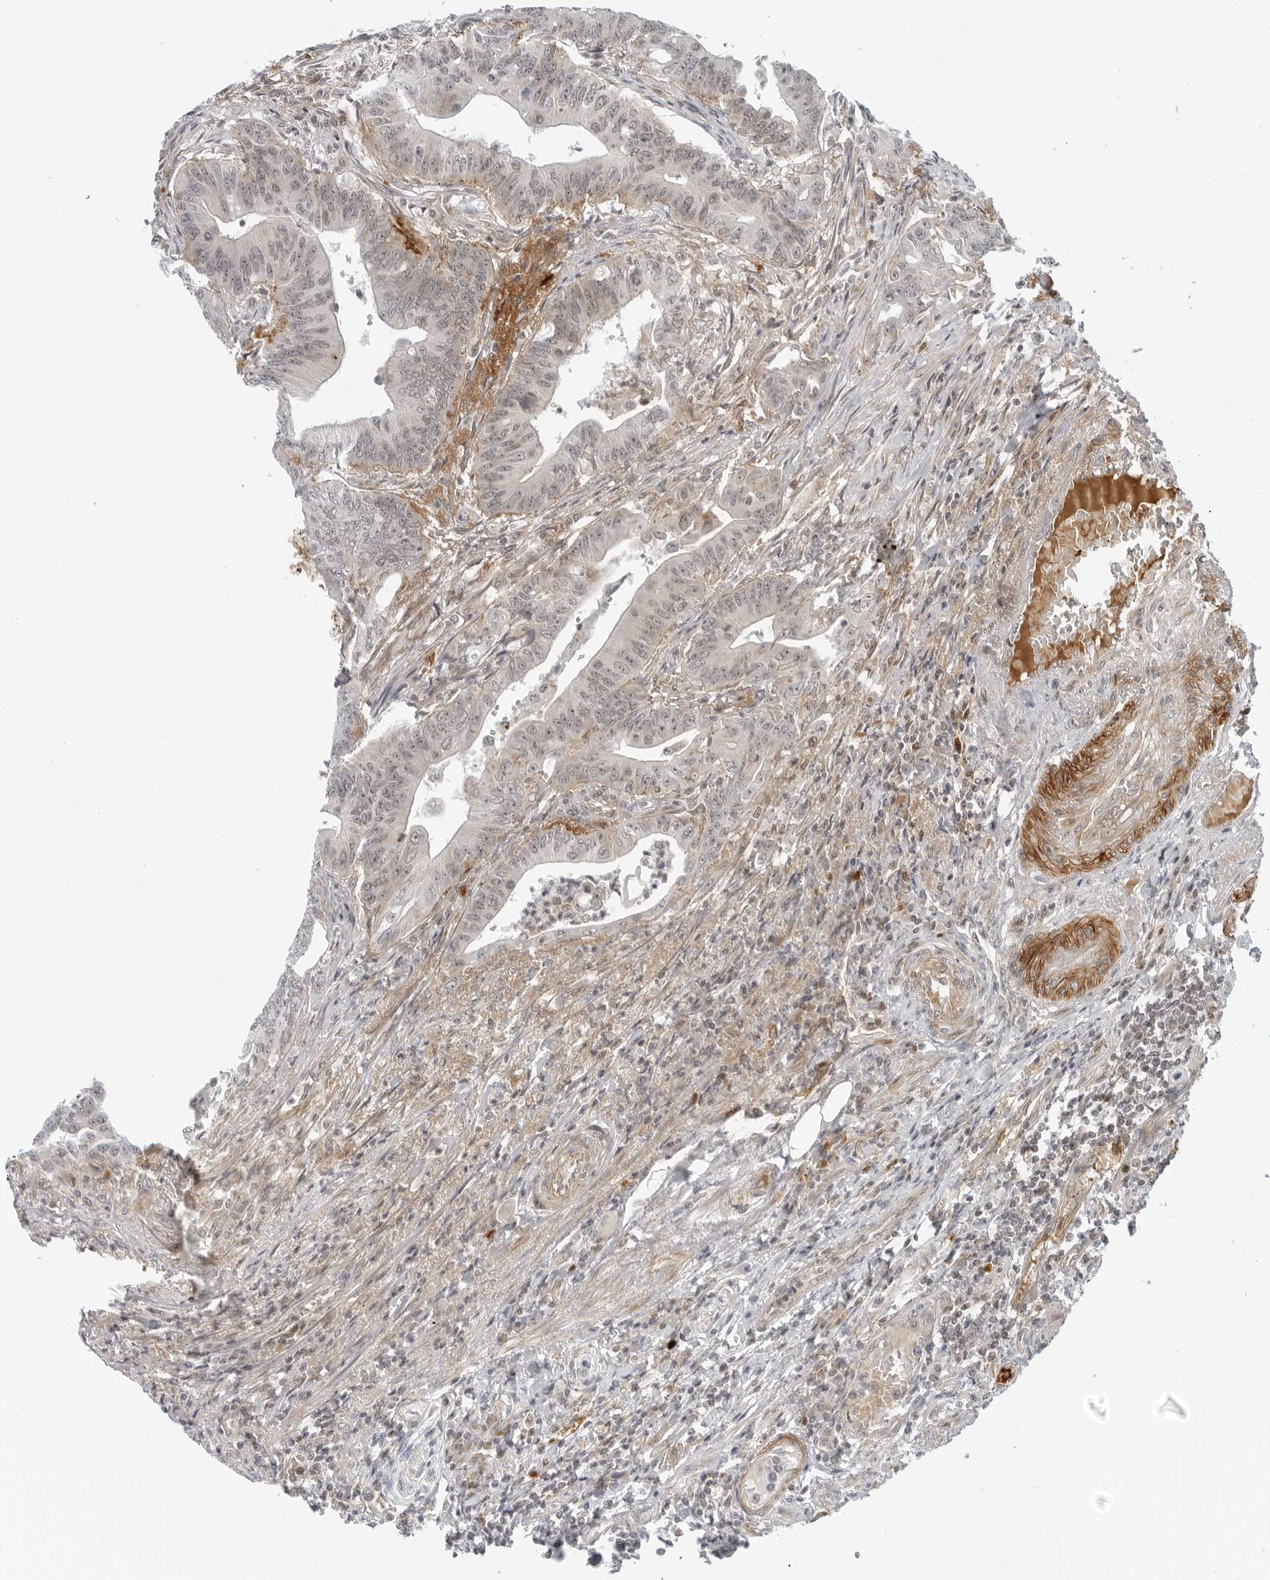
{"staining": {"intensity": "negative", "quantity": "none", "location": "none"}, "tissue": "colorectal cancer", "cell_type": "Tumor cells", "image_type": "cancer", "snomed": [{"axis": "morphology", "description": "Adenoma, NOS"}, {"axis": "morphology", "description": "Adenocarcinoma, NOS"}, {"axis": "topography", "description": "Colon"}], "caption": "IHC of human colorectal cancer exhibits no staining in tumor cells.", "gene": "SUGCT", "patient": {"sex": "male", "age": 79}}